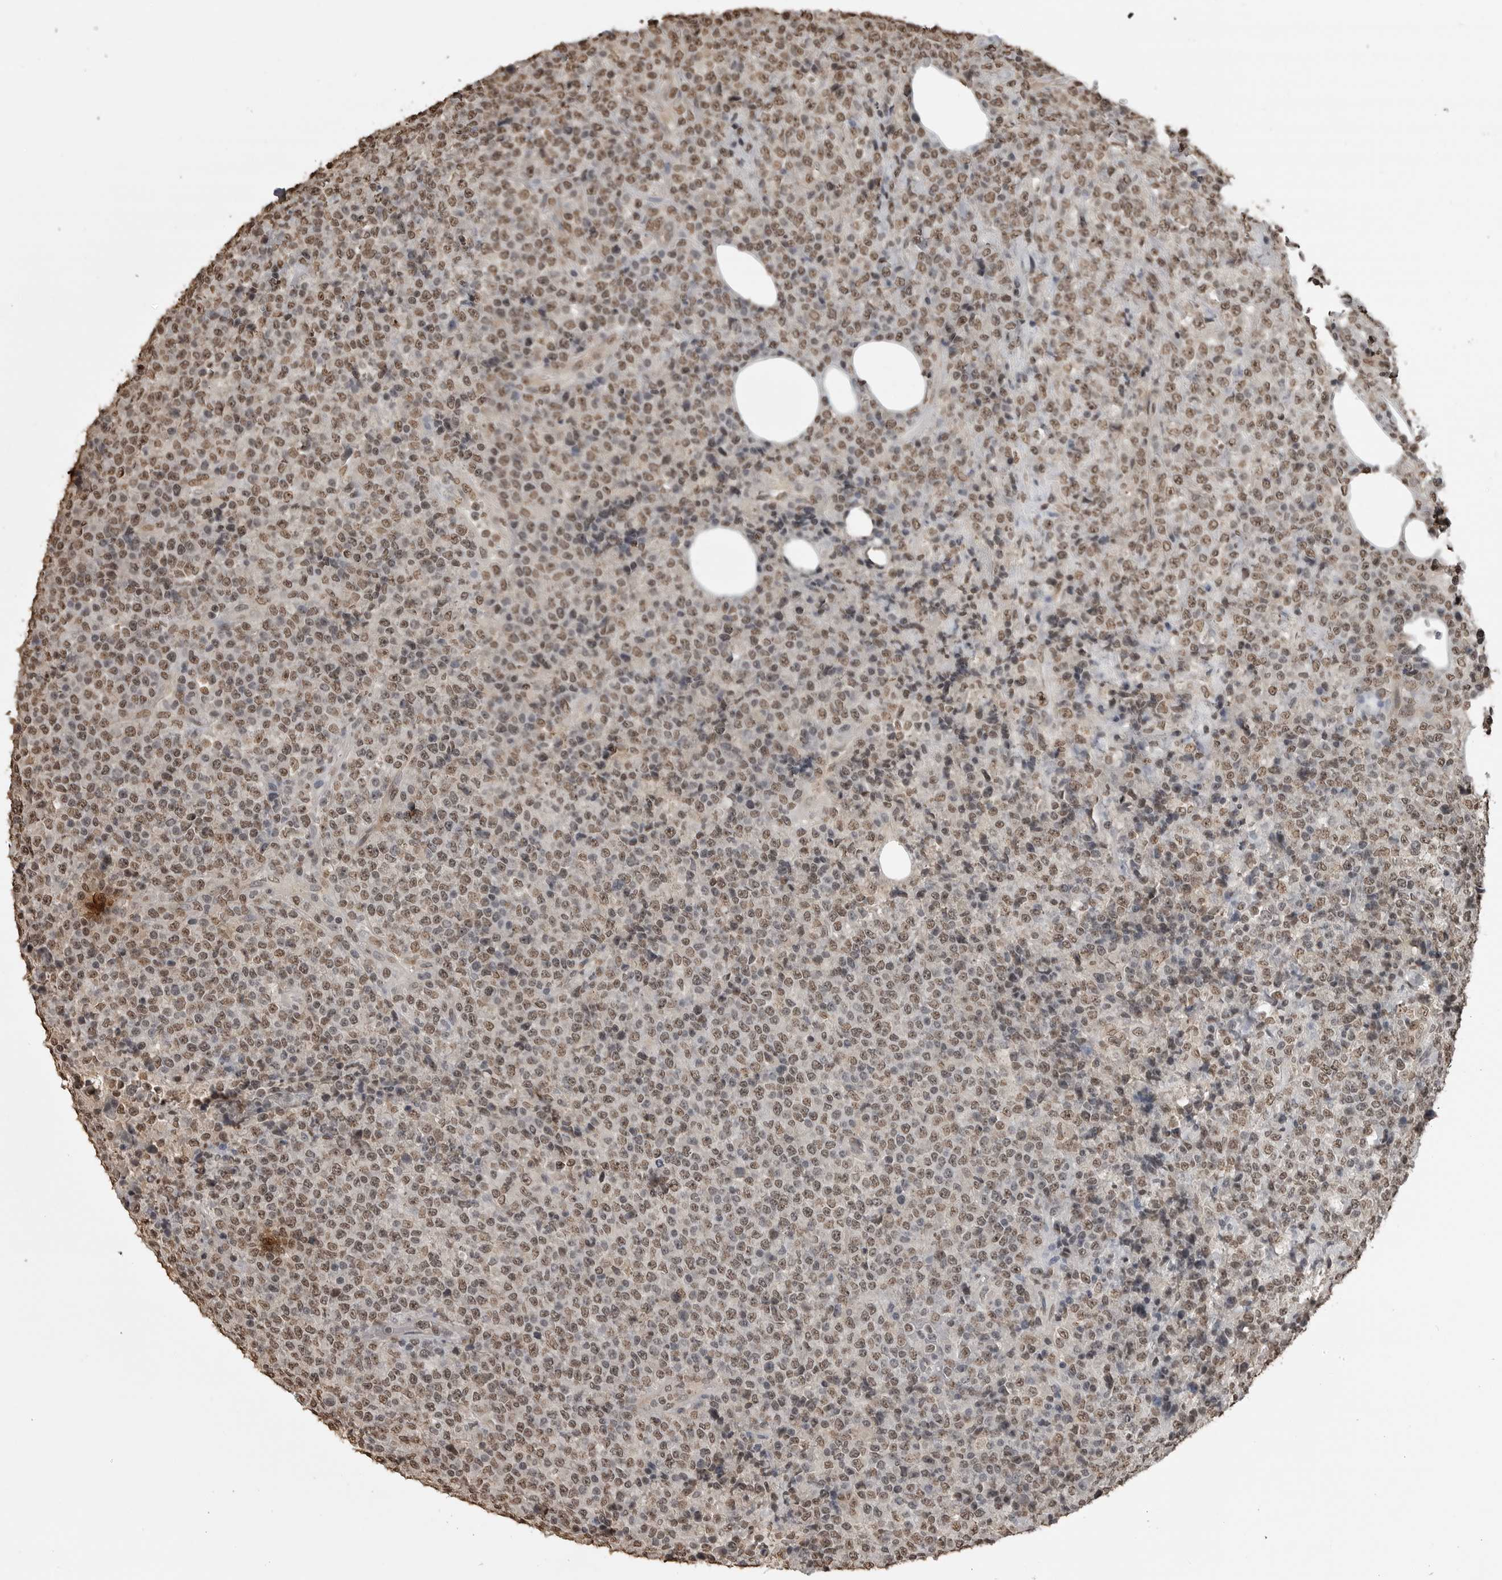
{"staining": {"intensity": "moderate", "quantity": ">75%", "location": "nuclear"}, "tissue": "lymphoma", "cell_type": "Tumor cells", "image_type": "cancer", "snomed": [{"axis": "morphology", "description": "Malignant lymphoma, non-Hodgkin's type, High grade"}, {"axis": "topography", "description": "Lymph node"}], "caption": "A medium amount of moderate nuclear expression is identified in approximately >75% of tumor cells in lymphoma tissue.", "gene": "SMAD2", "patient": {"sex": "male", "age": 13}}